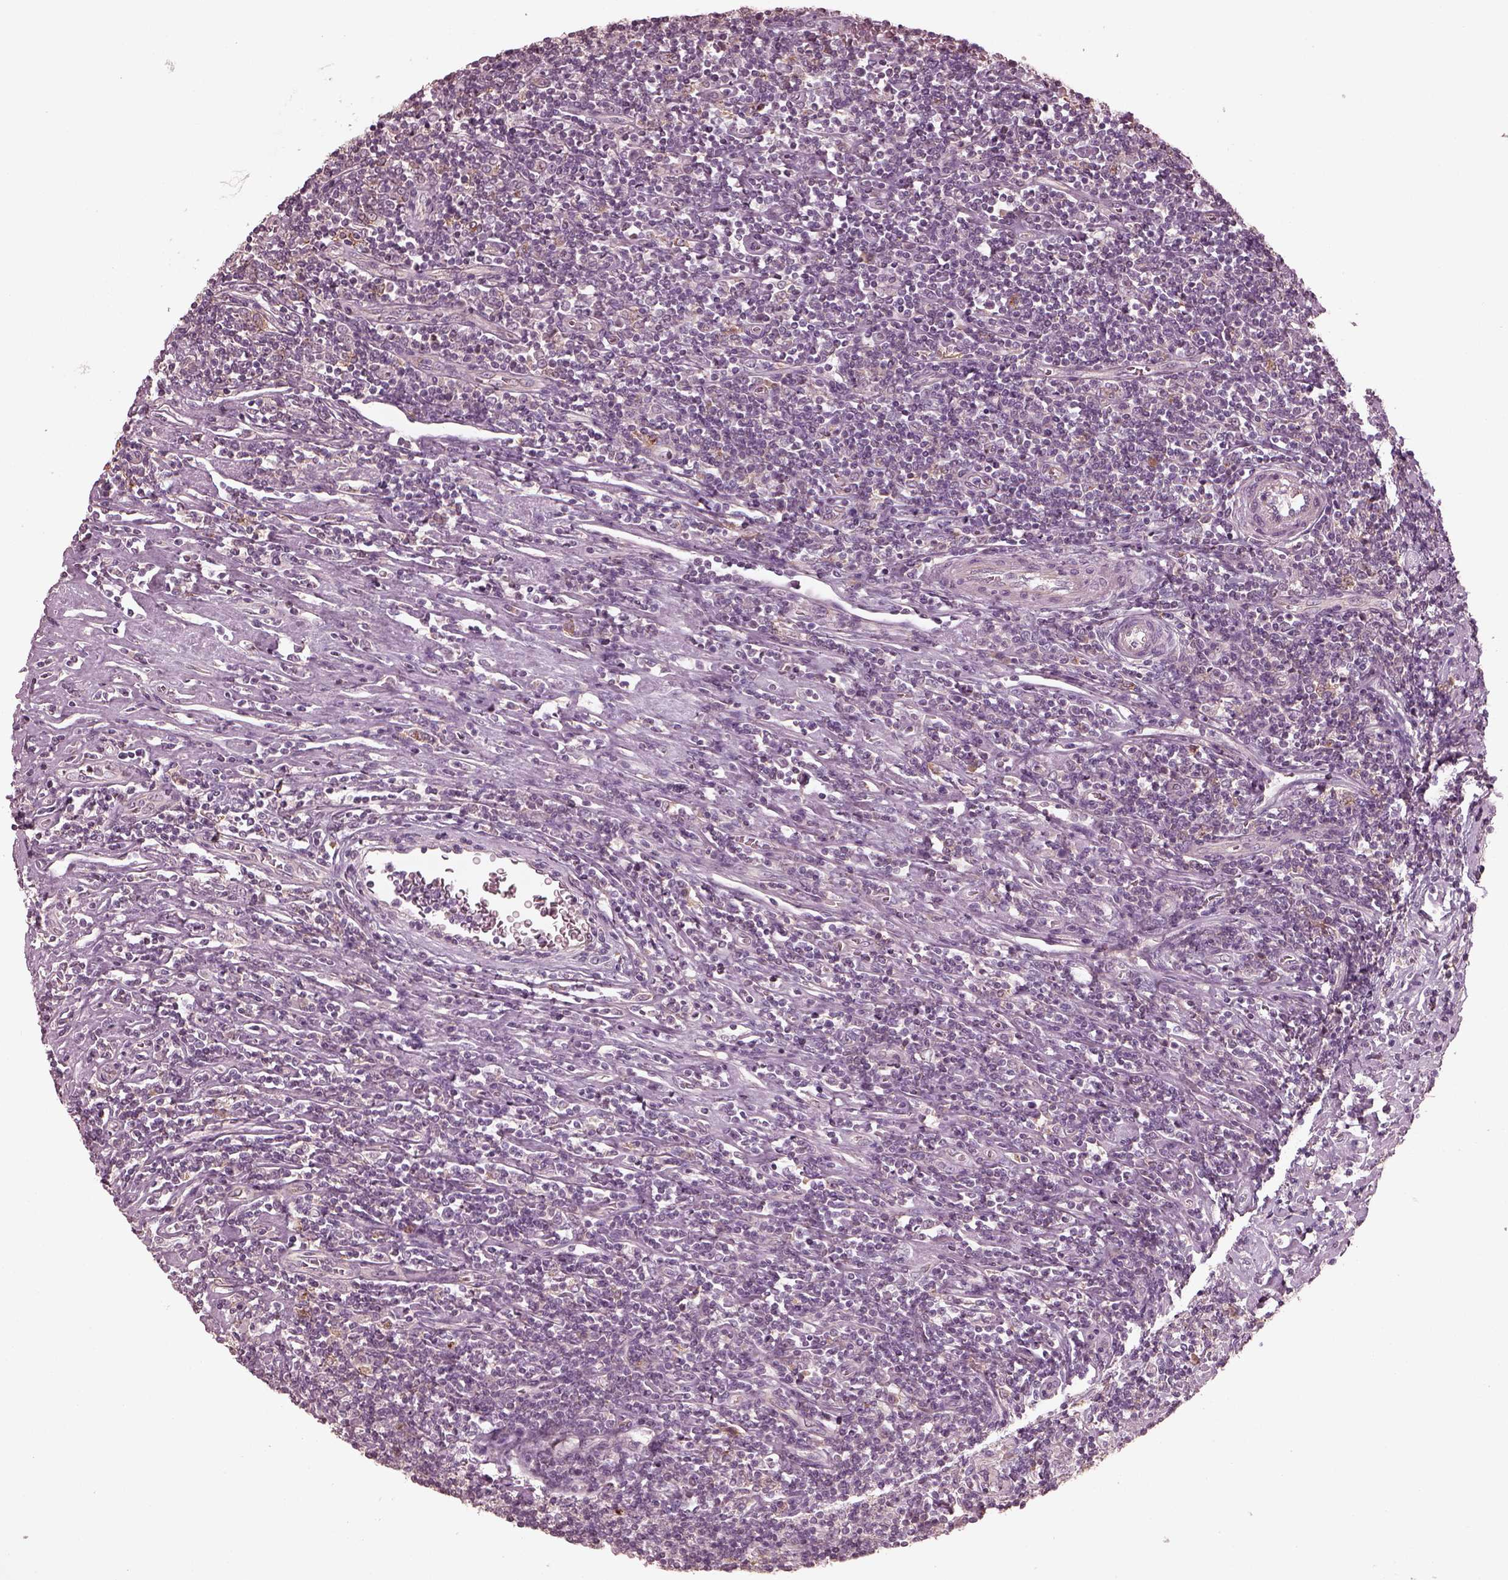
{"staining": {"intensity": "negative", "quantity": "none", "location": "none"}, "tissue": "lymphoma", "cell_type": "Tumor cells", "image_type": "cancer", "snomed": [{"axis": "morphology", "description": "Hodgkin's disease, NOS"}, {"axis": "topography", "description": "Lymph node"}], "caption": "Tumor cells are negative for brown protein staining in lymphoma. (Brightfield microscopy of DAB (3,3'-diaminobenzidine) immunohistochemistry (IHC) at high magnification).", "gene": "VWA5B1", "patient": {"sex": "male", "age": 40}}